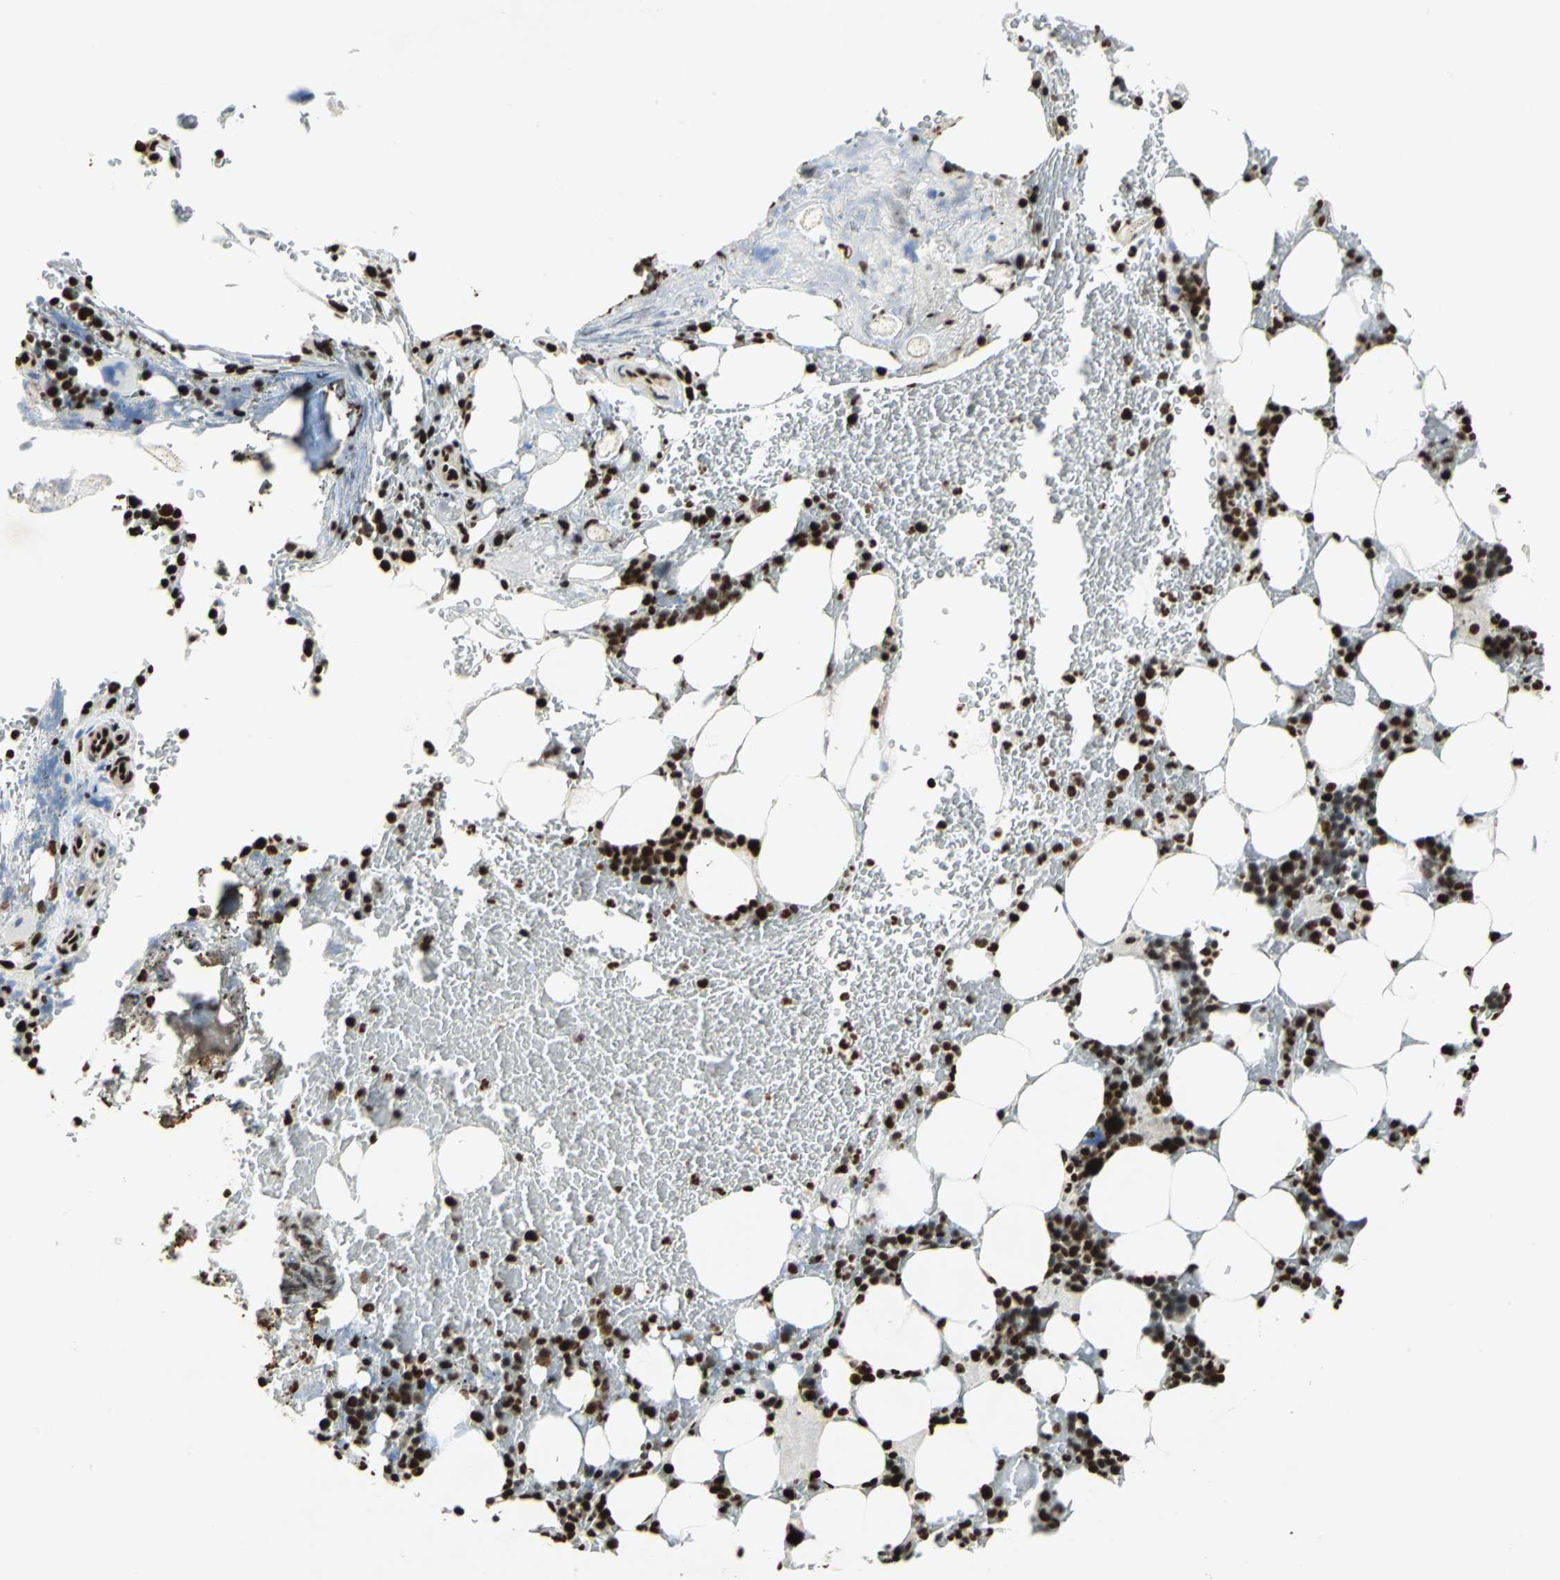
{"staining": {"intensity": "strong", "quantity": ">75%", "location": "nuclear"}, "tissue": "bone marrow", "cell_type": "Hematopoietic cells", "image_type": "normal", "snomed": [{"axis": "morphology", "description": "Normal tissue, NOS"}, {"axis": "topography", "description": "Bone marrow"}], "caption": "Bone marrow stained for a protein reveals strong nuclear positivity in hematopoietic cells.", "gene": "HMGB1", "patient": {"sex": "female", "age": 73}}